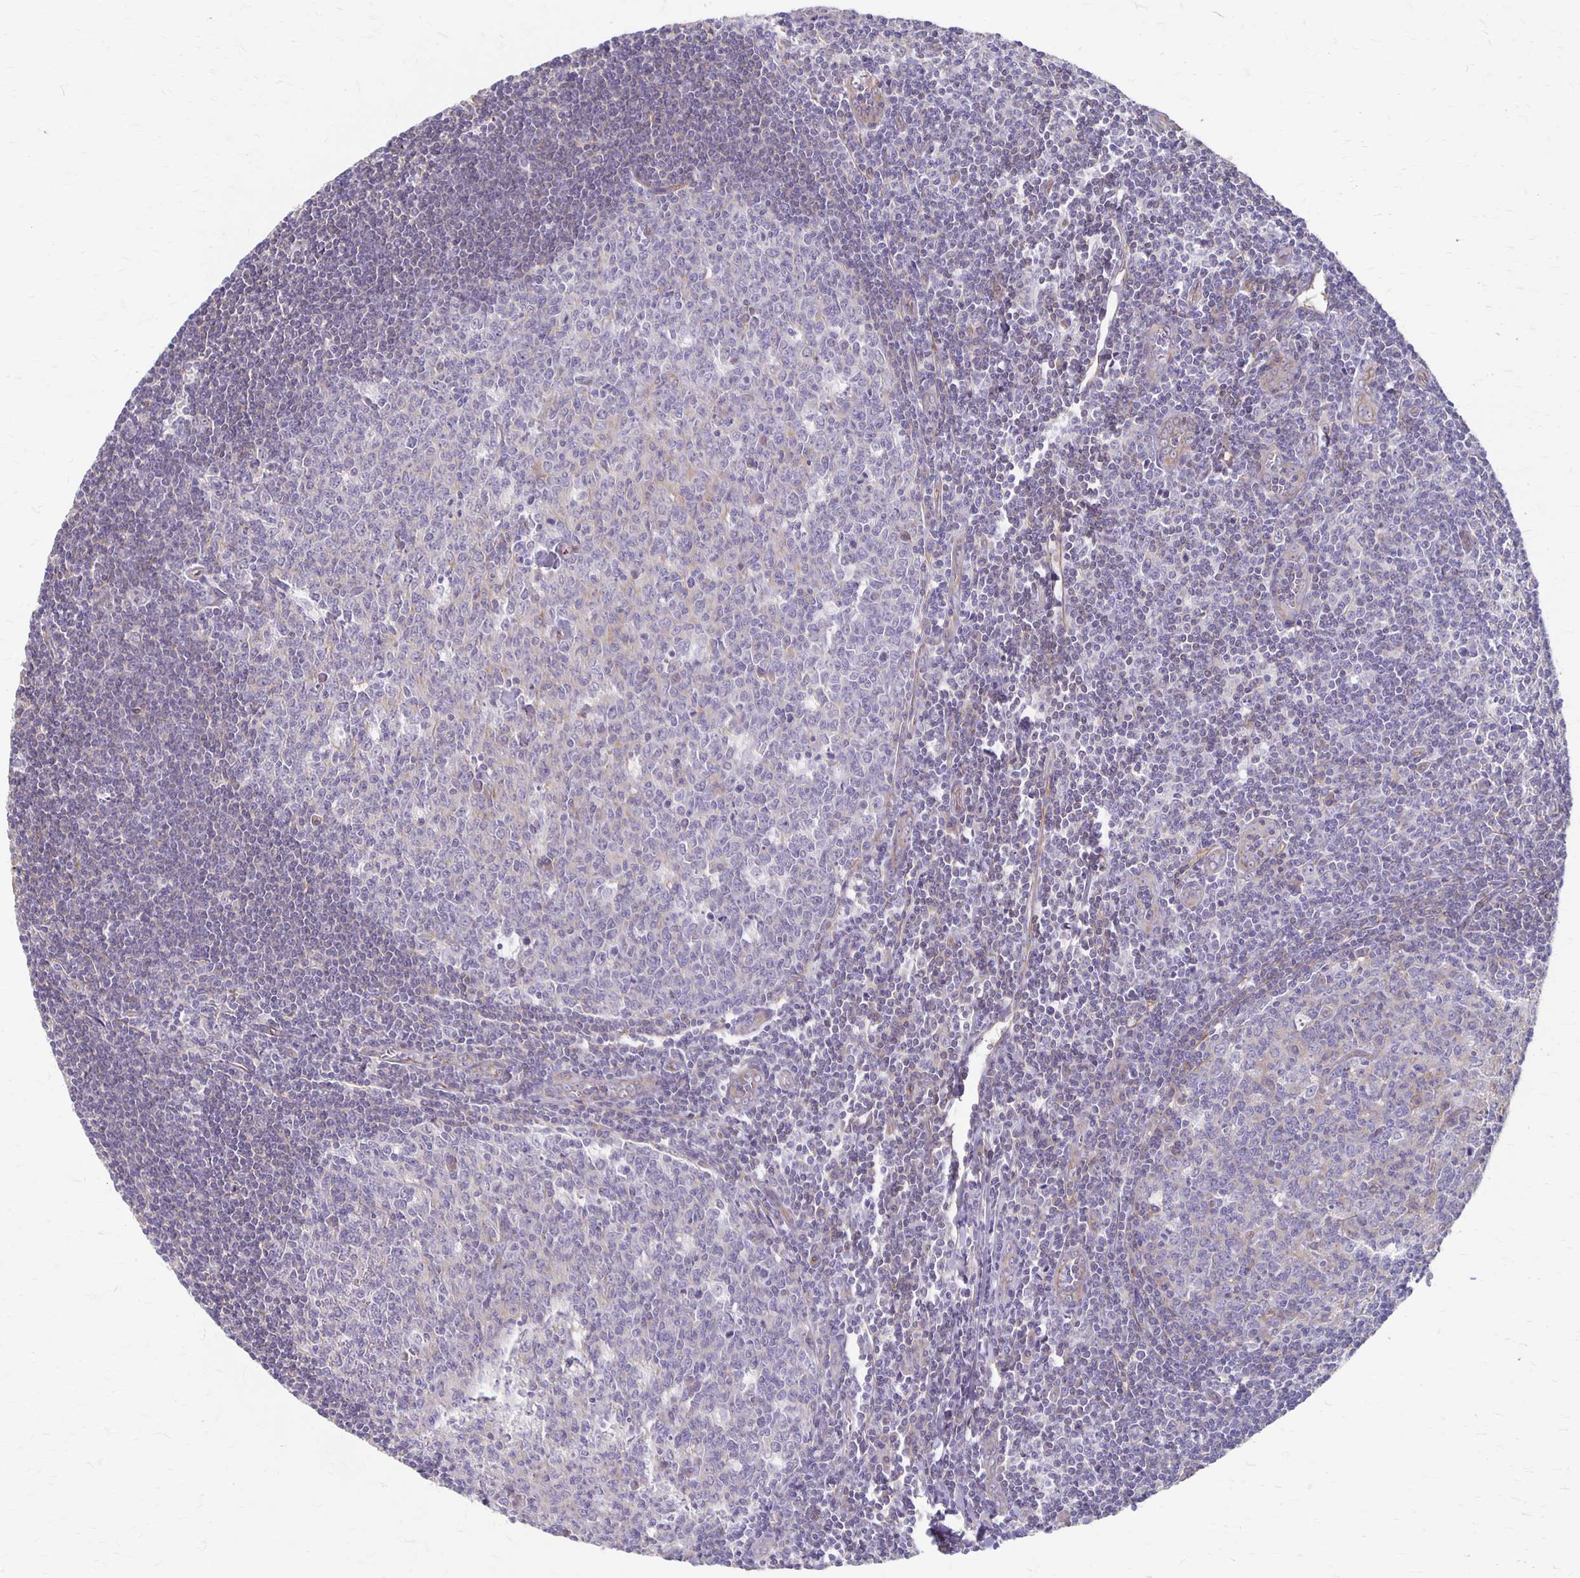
{"staining": {"intensity": "negative", "quantity": "none", "location": "none"}, "tissue": "tonsil", "cell_type": "Germinal center cells", "image_type": "normal", "snomed": [{"axis": "morphology", "description": "Normal tissue, NOS"}, {"axis": "topography", "description": "Tonsil"}], "caption": "There is no significant expression in germinal center cells of tonsil. (Stains: DAB (3,3'-diaminobenzidine) IHC with hematoxylin counter stain, Microscopy: brightfield microscopy at high magnification).", "gene": "PPP1R3E", "patient": {"sex": "male", "age": 27}}